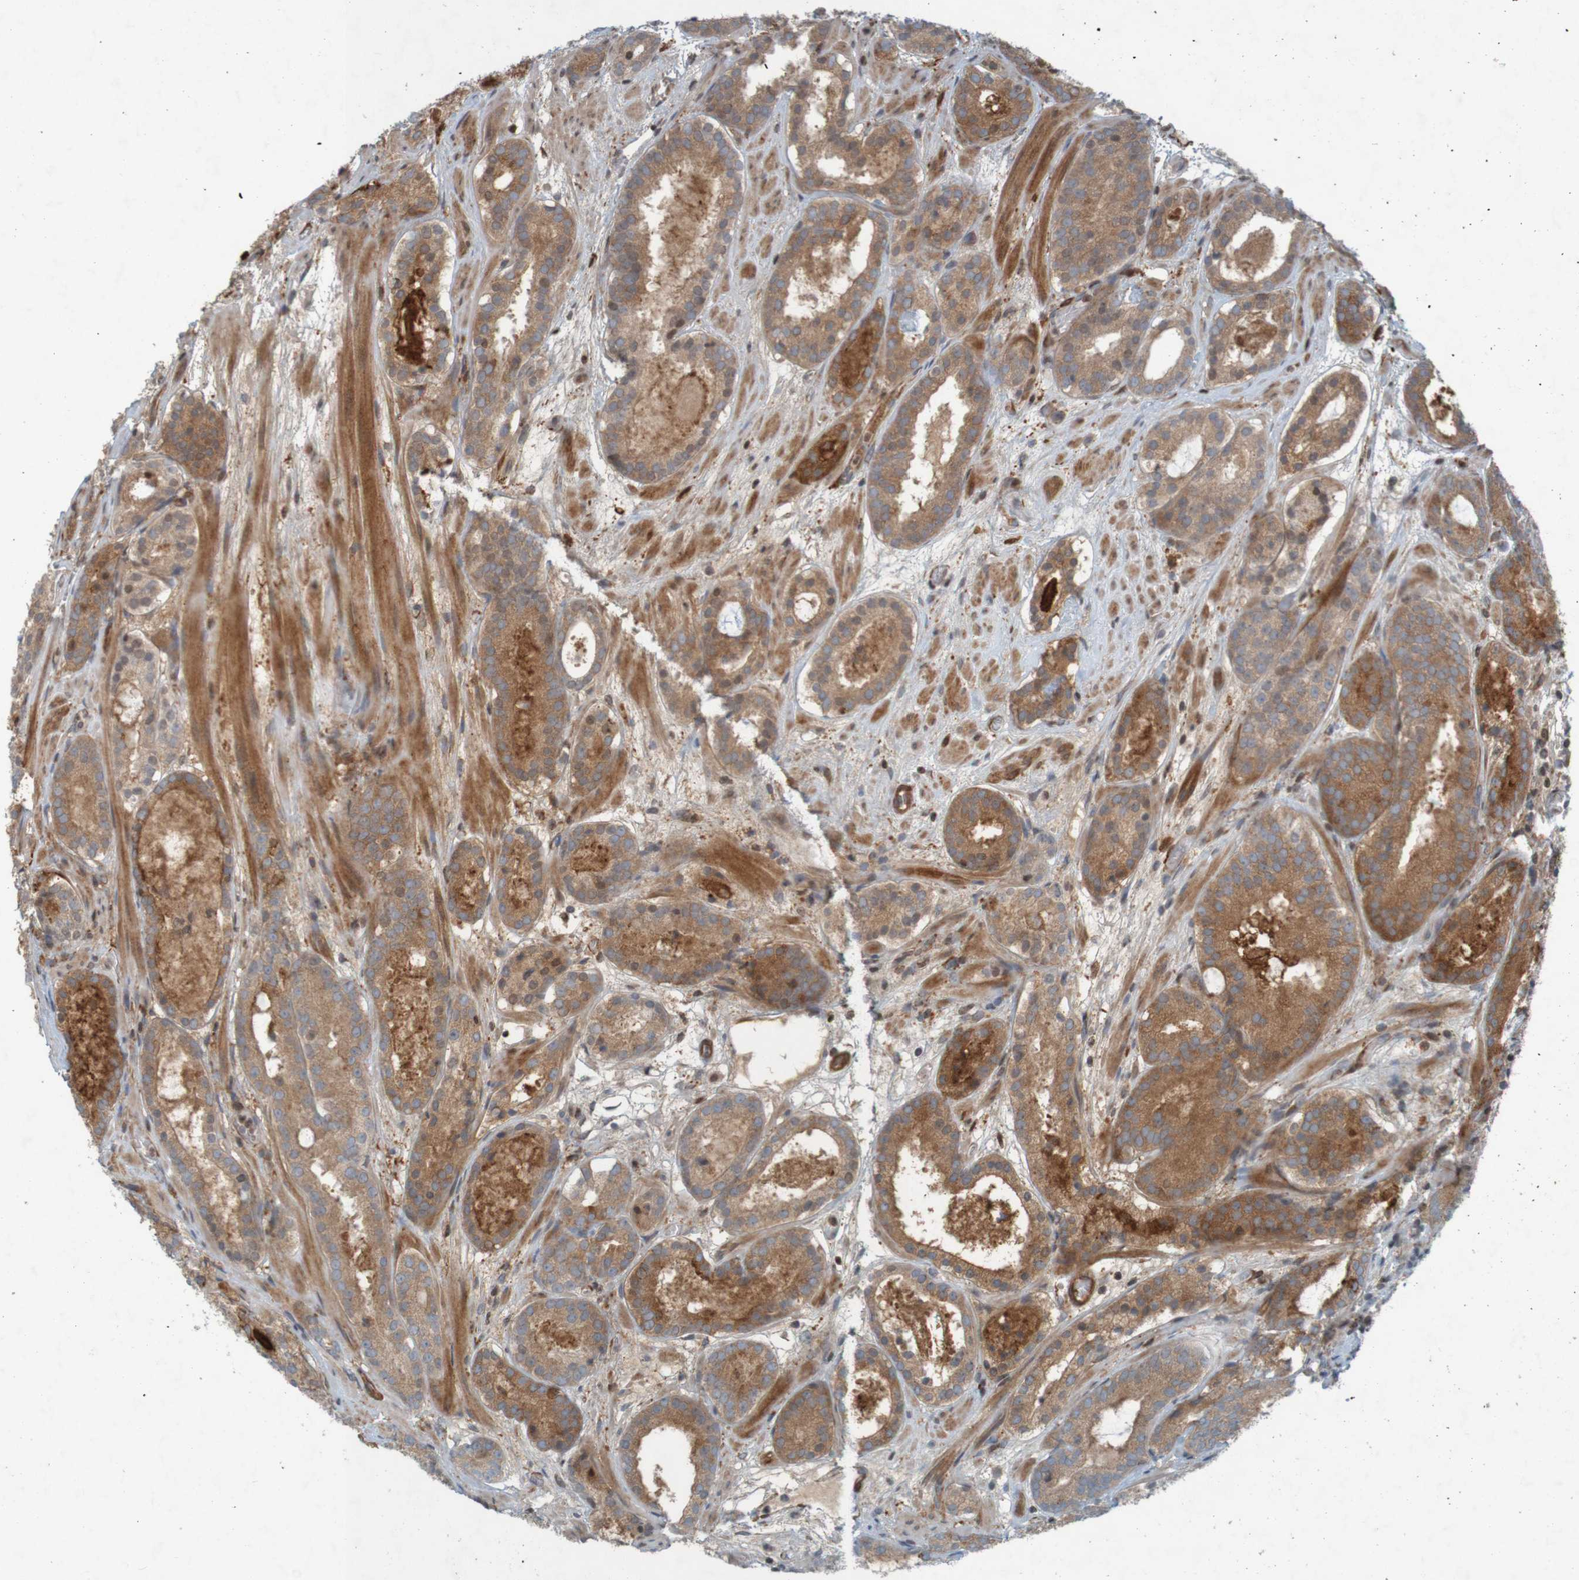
{"staining": {"intensity": "moderate", "quantity": ">75%", "location": "cytoplasmic/membranous"}, "tissue": "prostate cancer", "cell_type": "Tumor cells", "image_type": "cancer", "snomed": [{"axis": "morphology", "description": "Adenocarcinoma, Low grade"}, {"axis": "topography", "description": "Prostate"}], "caption": "A medium amount of moderate cytoplasmic/membranous staining is present in about >75% of tumor cells in prostate adenocarcinoma (low-grade) tissue. (brown staining indicates protein expression, while blue staining denotes nuclei).", "gene": "GUCY1A1", "patient": {"sex": "male", "age": 69}}